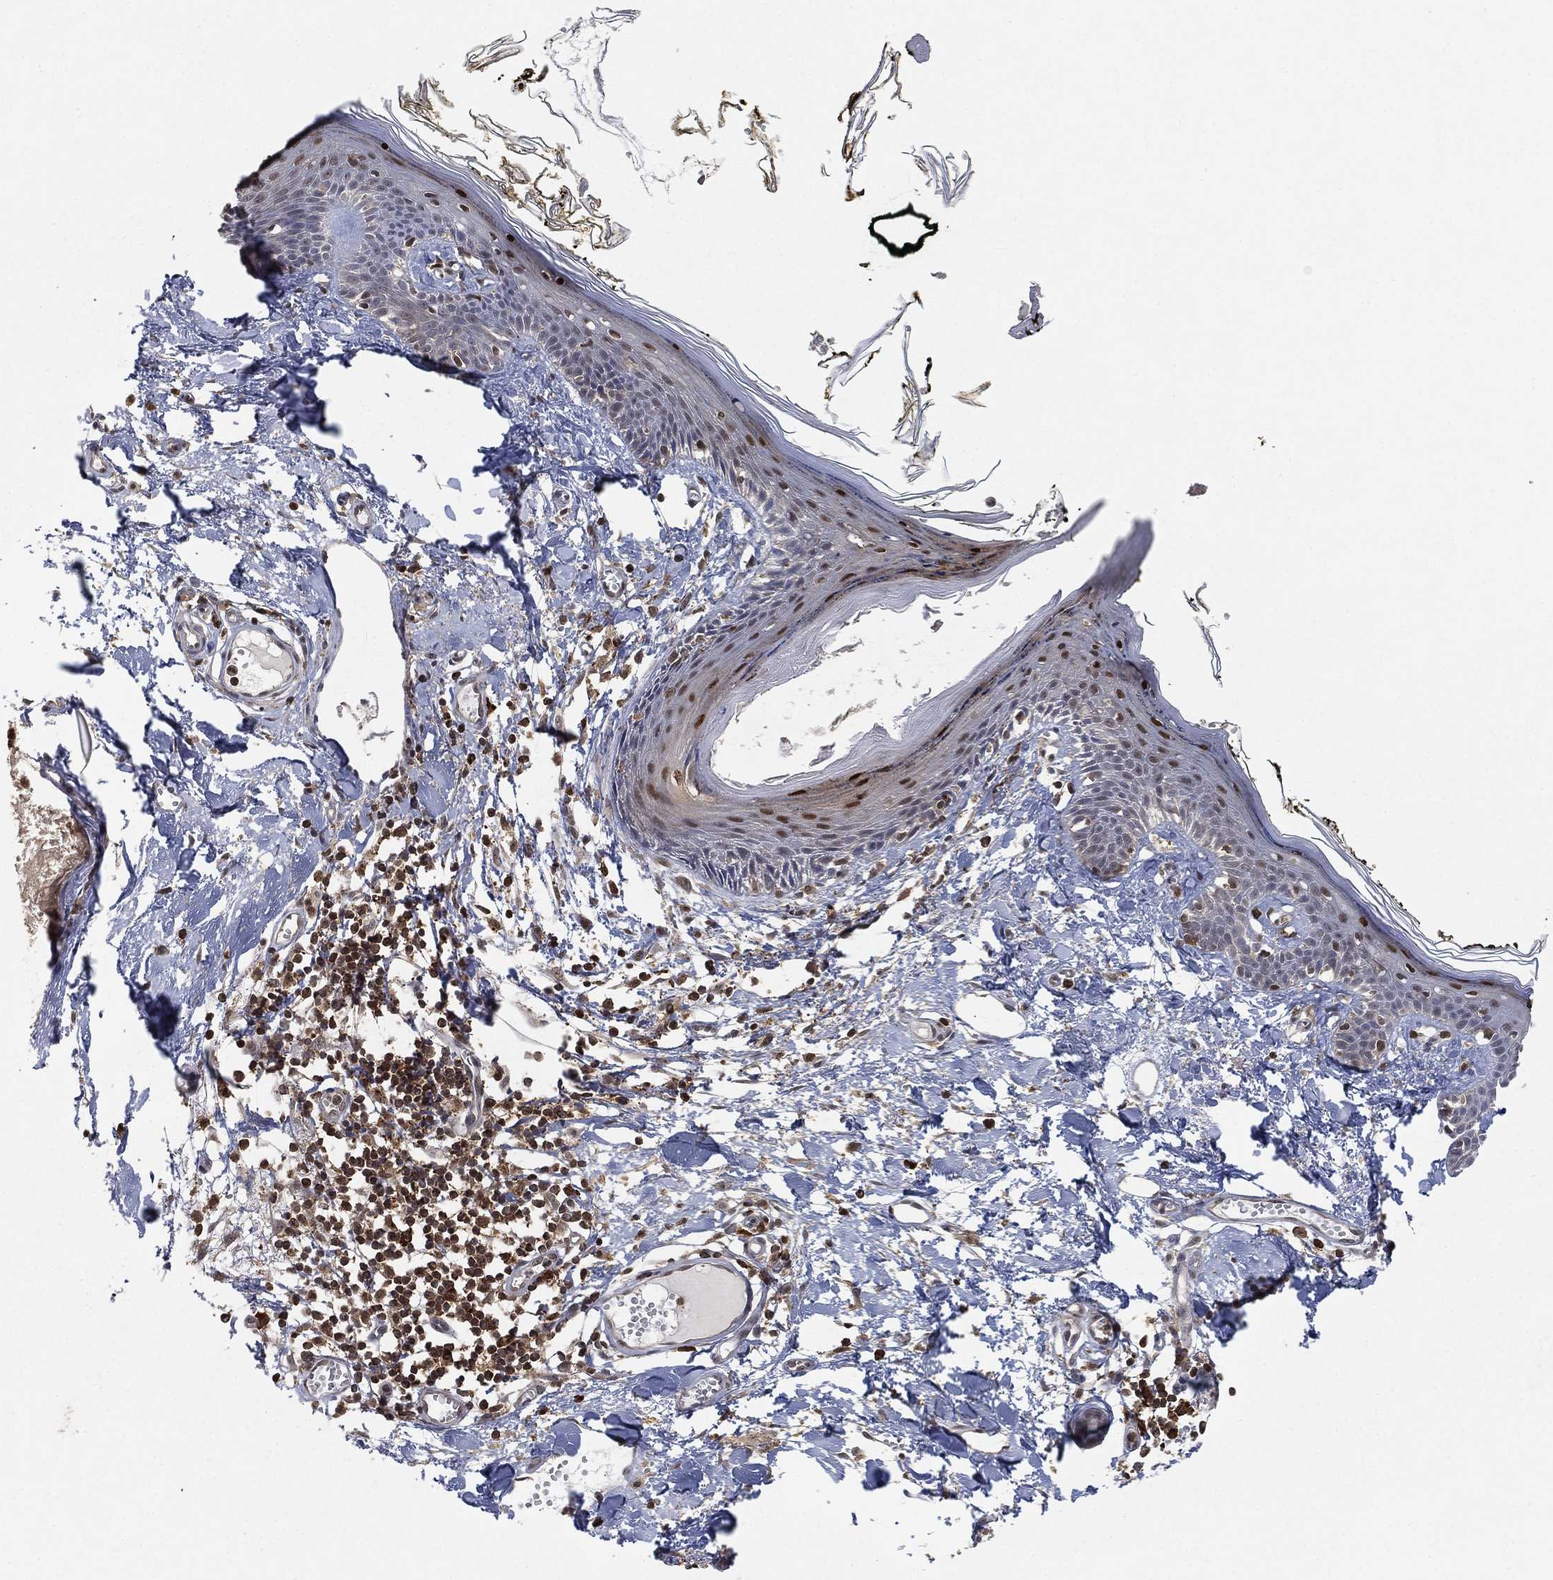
{"staining": {"intensity": "negative", "quantity": "none", "location": "none"}, "tissue": "skin", "cell_type": "Fibroblasts", "image_type": "normal", "snomed": [{"axis": "morphology", "description": "Normal tissue, NOS"}, {"axis": "topography", "description": "Skin"}], "caption": "High magnification brightfield microscopy of normal skin stained with DAB (brown) and counterstained with hematoxylin (blue): fibroblasts show no significant staining. The staining is performed using DAB brown chromogen with nuclei counter-stained in using hematoxylin.", "gene": "WDR26", "patient": {"sex": "male", "age": 76}}